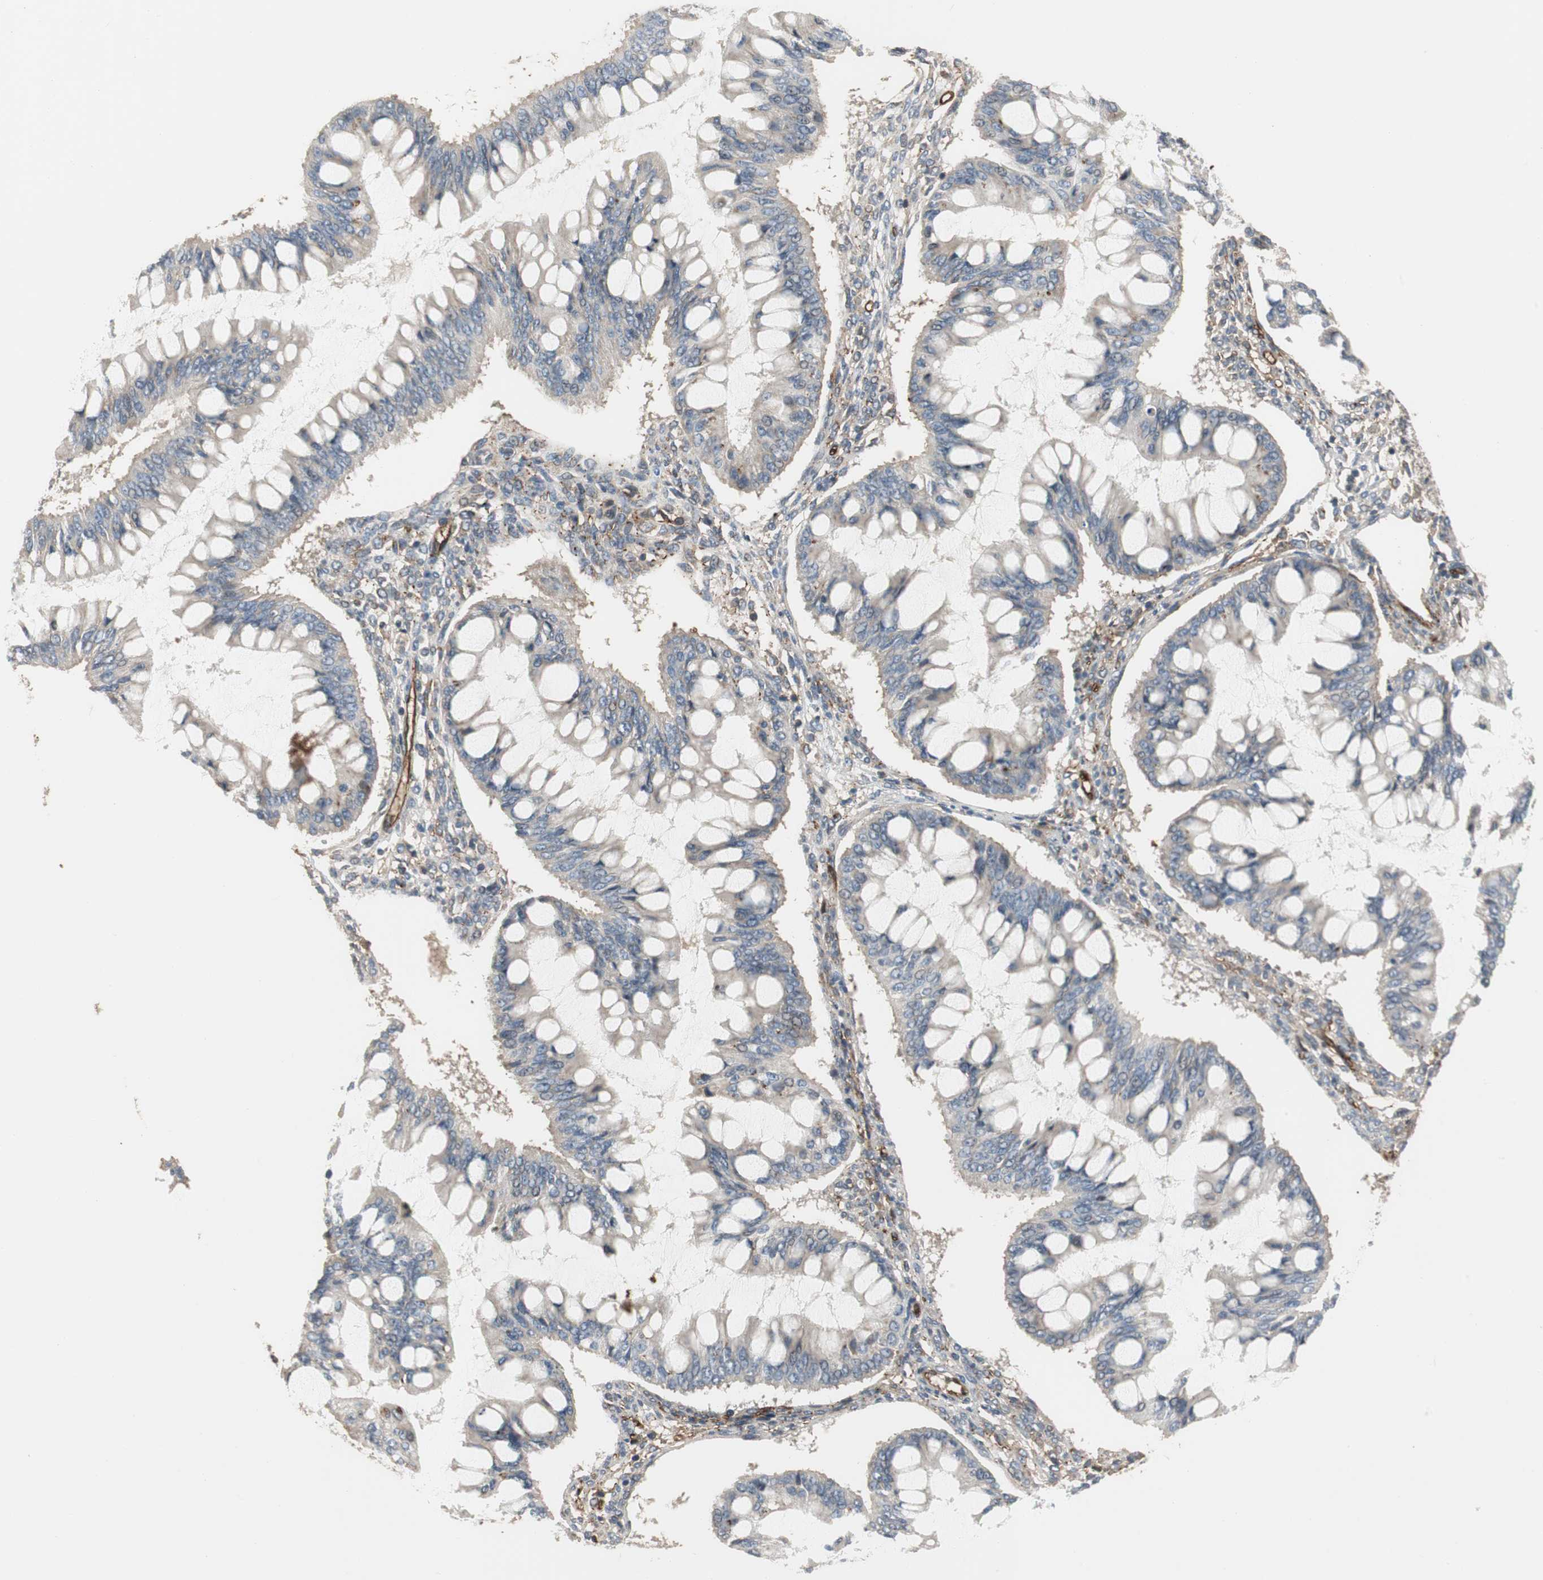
{"staining": {"intensity": "negative", "quantity": "none", "location": "none"}, "tissue": "ovarian cancer", "cell_type": "Tumor cells", "image_type": "cancer", "snomed": [{"axis": "morphology", "description": "Cystadenocarcinoma, mucinous, NOS"}, {"axis": "topography", "description": "Ovary"}], "caption": "Tumor cells are negative for protein expression in human mucinous cystadenocarcinoma (ovarian). (Brightfield microscopy of DAB immunohistochemistry at high magnification).", "gene": "ALPL", "patient": {"sex": "female", "age": 73}}